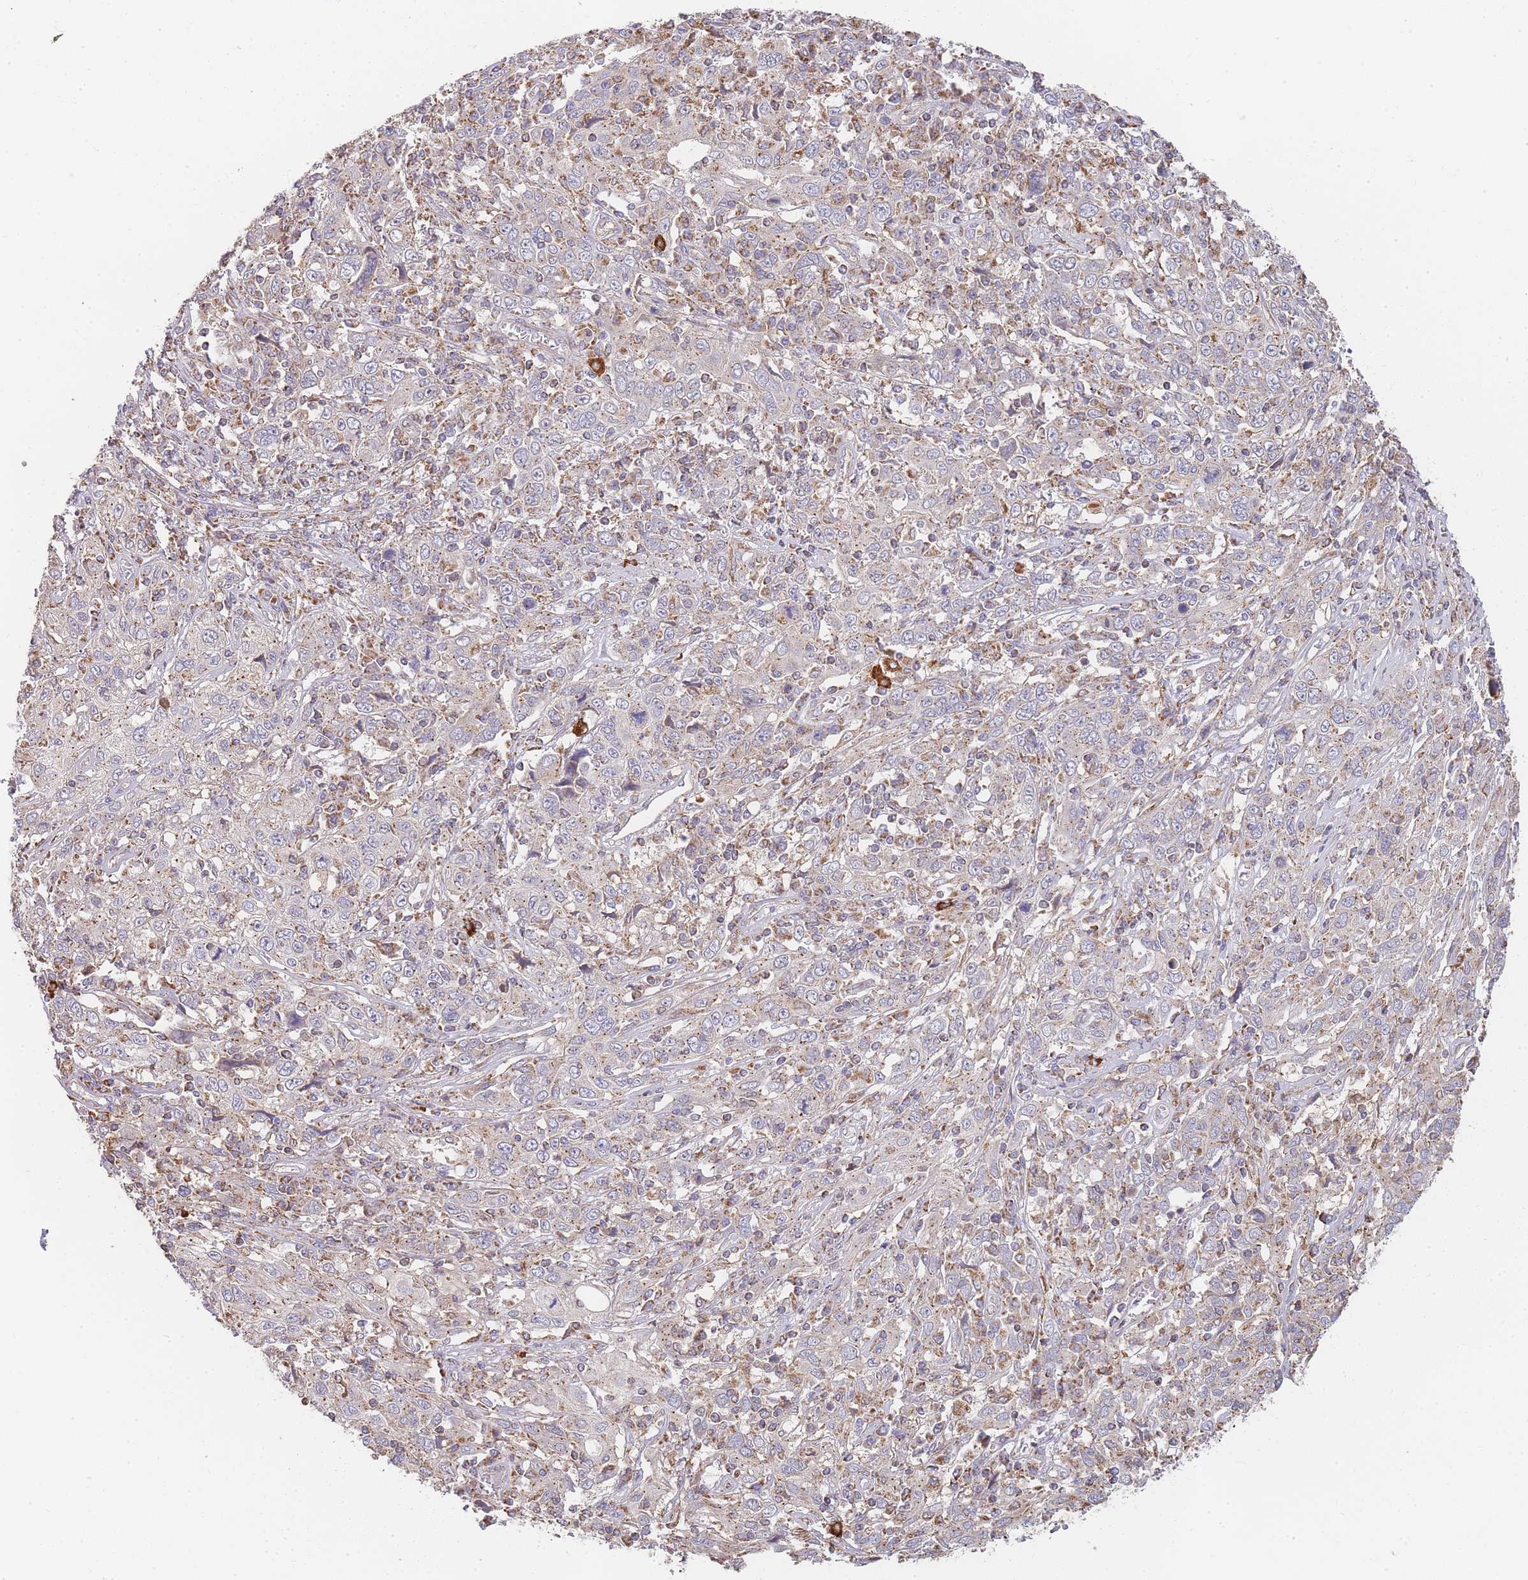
{"staining": {"intensity": "moderate", "quantity": "<25%", "location": "cytoplasmic/membranous"}, "tissue": "cervical cancer", "cell_type": "Tumor cells", "image_type": "cancer", "snomed": [{"axis": "morphology", "description": "Squamous cell carcinoma, NOS"}, {"axis": "topography", "description": "Cervix"}], "caption": "Human squamous cell carcinoma (cervical) stained for a protein (brown) demonstrates moderate cytoplasmic/membranous positive staining in approximately <25% of tumor cells.", "gene": "ADCY9", "patient": {"sex": "female", "age": 46}}